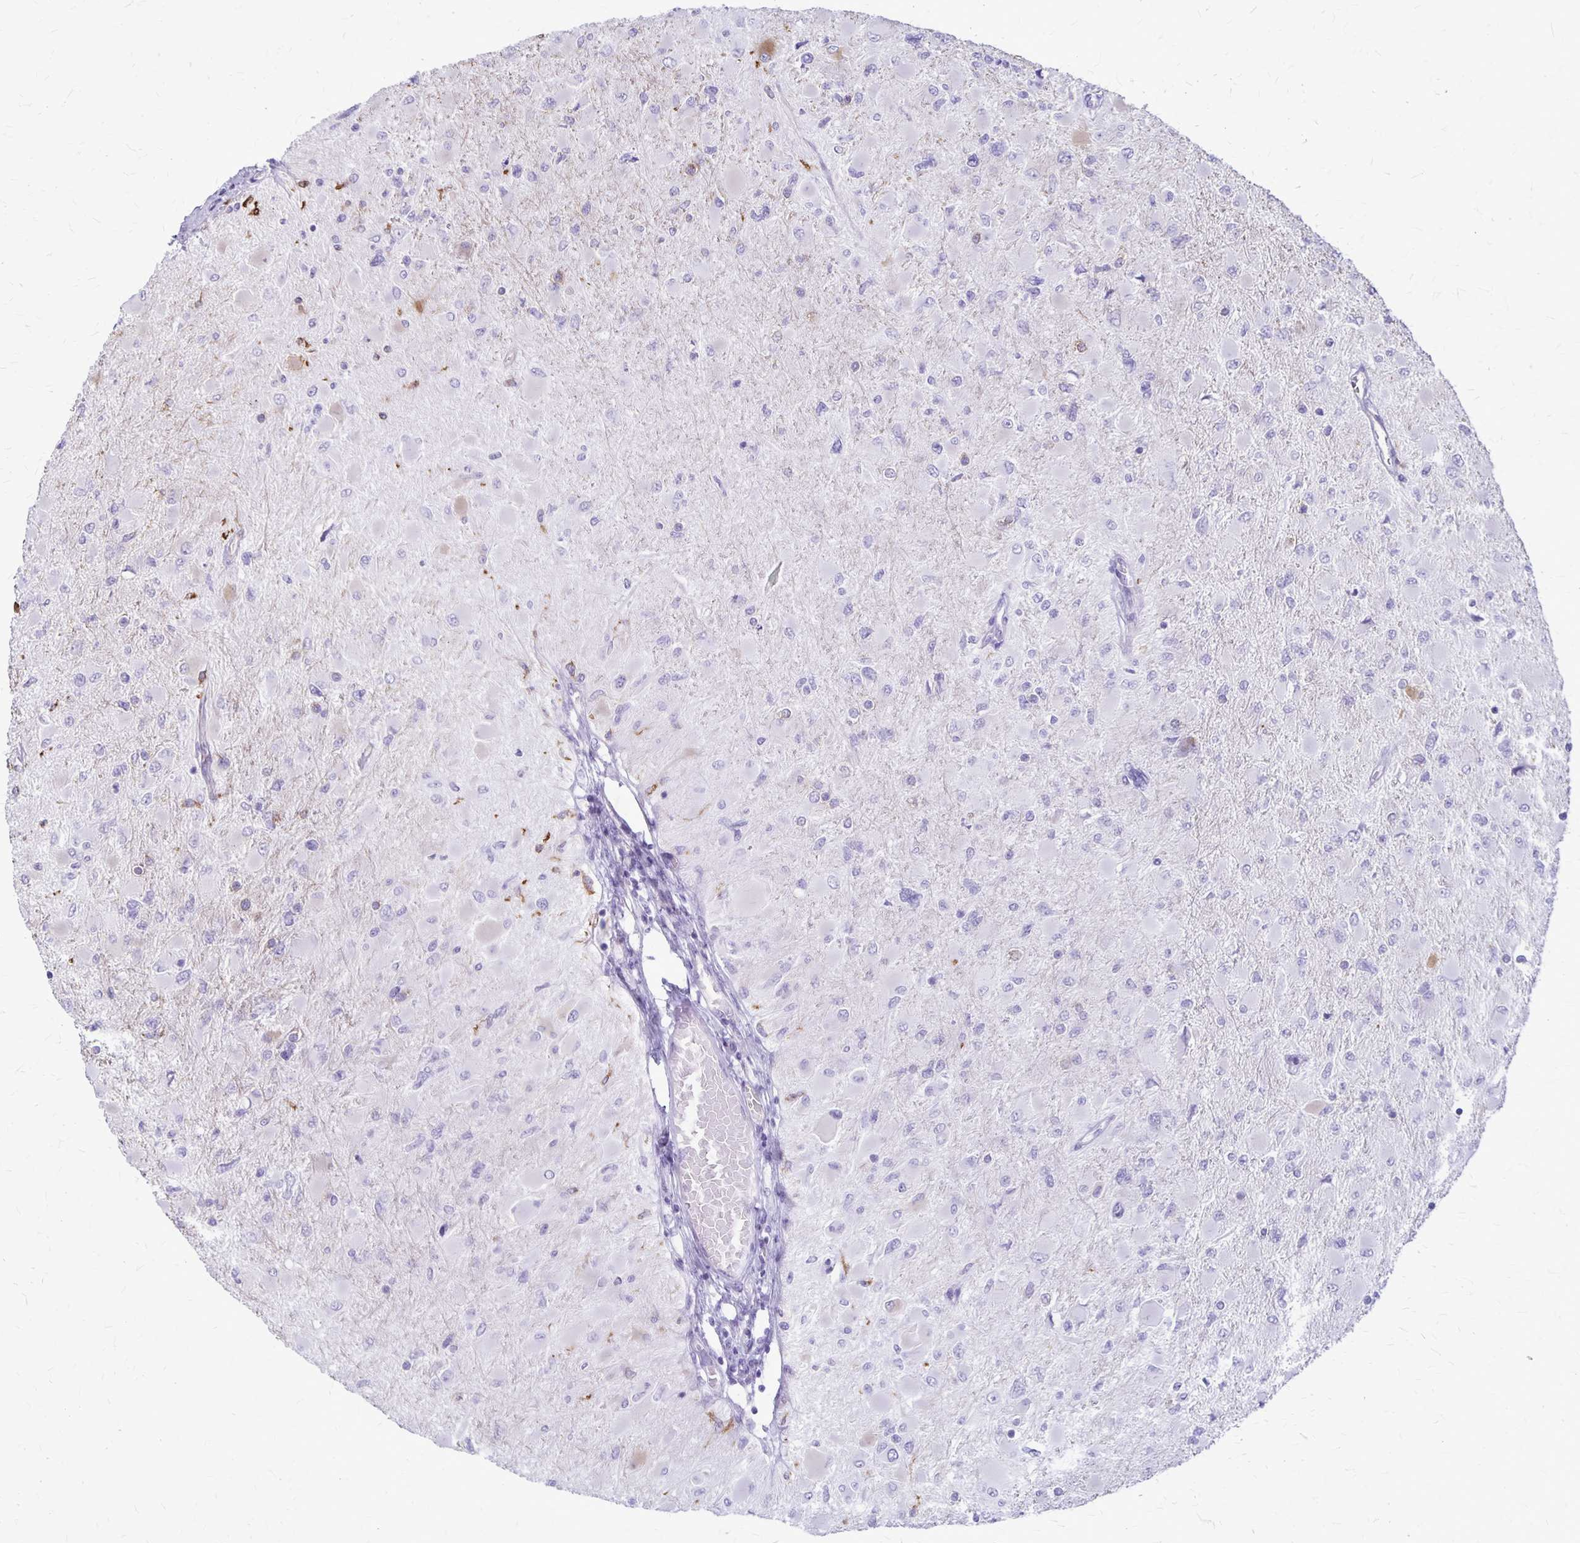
{"staining": {"intensity": "negative", "quantity": "none", "location": "none"}, "tissue": "glioma", "cell_type": "Tumor cells", "image_type": "cancer", "snomed": [{"axis": "morphology", "description": "Glioma, malignant, High grade"}, {"axis": "topography", "description": "Cerebral cortex"}], "caption": "Human malignant glioma (high-grade) stained for a protein using immunohistochemistry (IHC) demonstrates no expression in tumor cells.", "gene": "RTN1", "patient": {"sex": "female", "age": 36}}